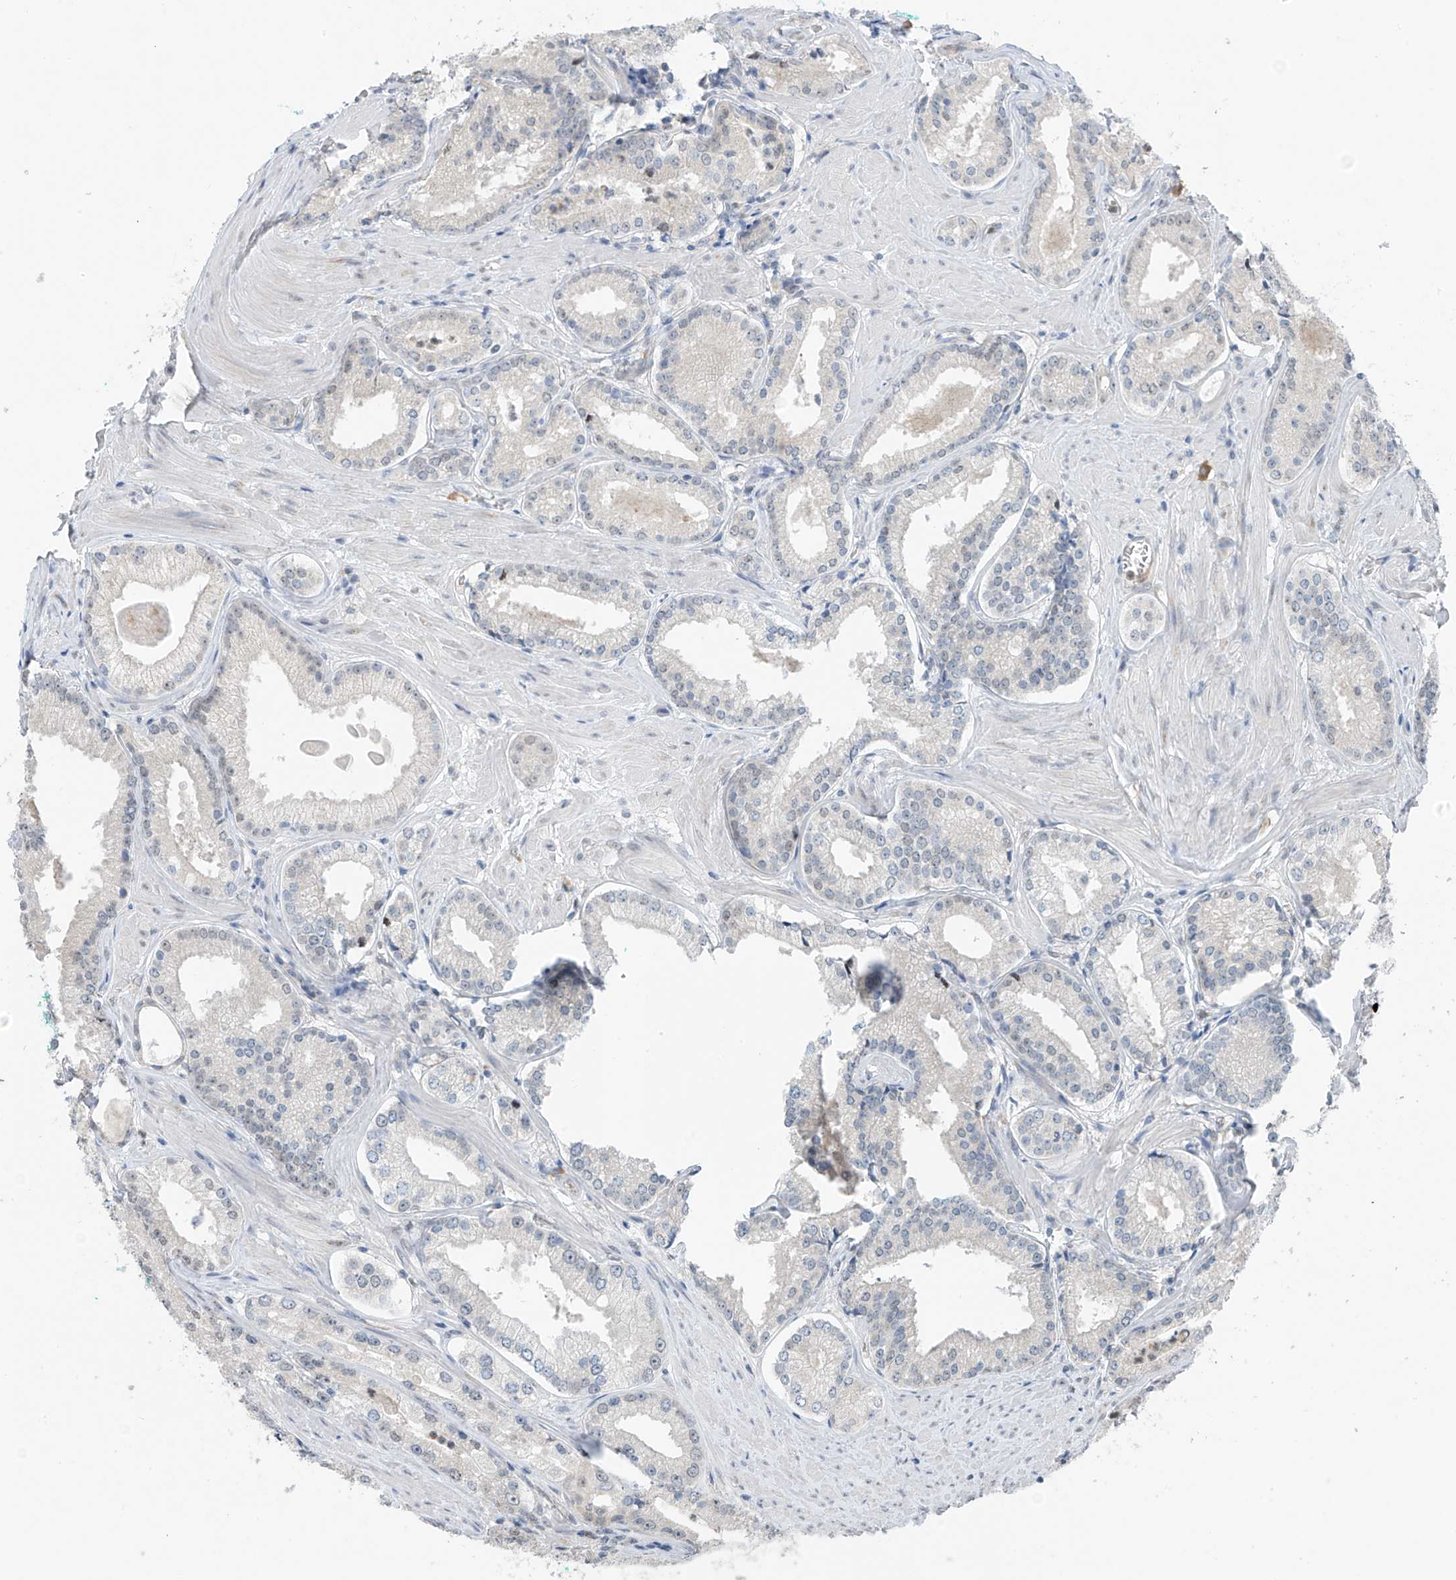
{"staining": {"intensity": "negative", "quantity": "none", "location": "none"}, "tissue": "prostate cancer", "cell_type": "Tumor cells", "image_type": "cancer", "snomed": [{"axis": "morphology", "description": "Adenocarcinoma, Low grade"}, {"axis": "topography", "description": "Prostate"}], "caption": "The image demonstrates no significant positivity in tumor cells of prostate cancer. (DAB IHC visualized using brightfield microscopy, high magnification).", "gene": "CYP4V2", "patient": {"sex": "male", "age": 54}}